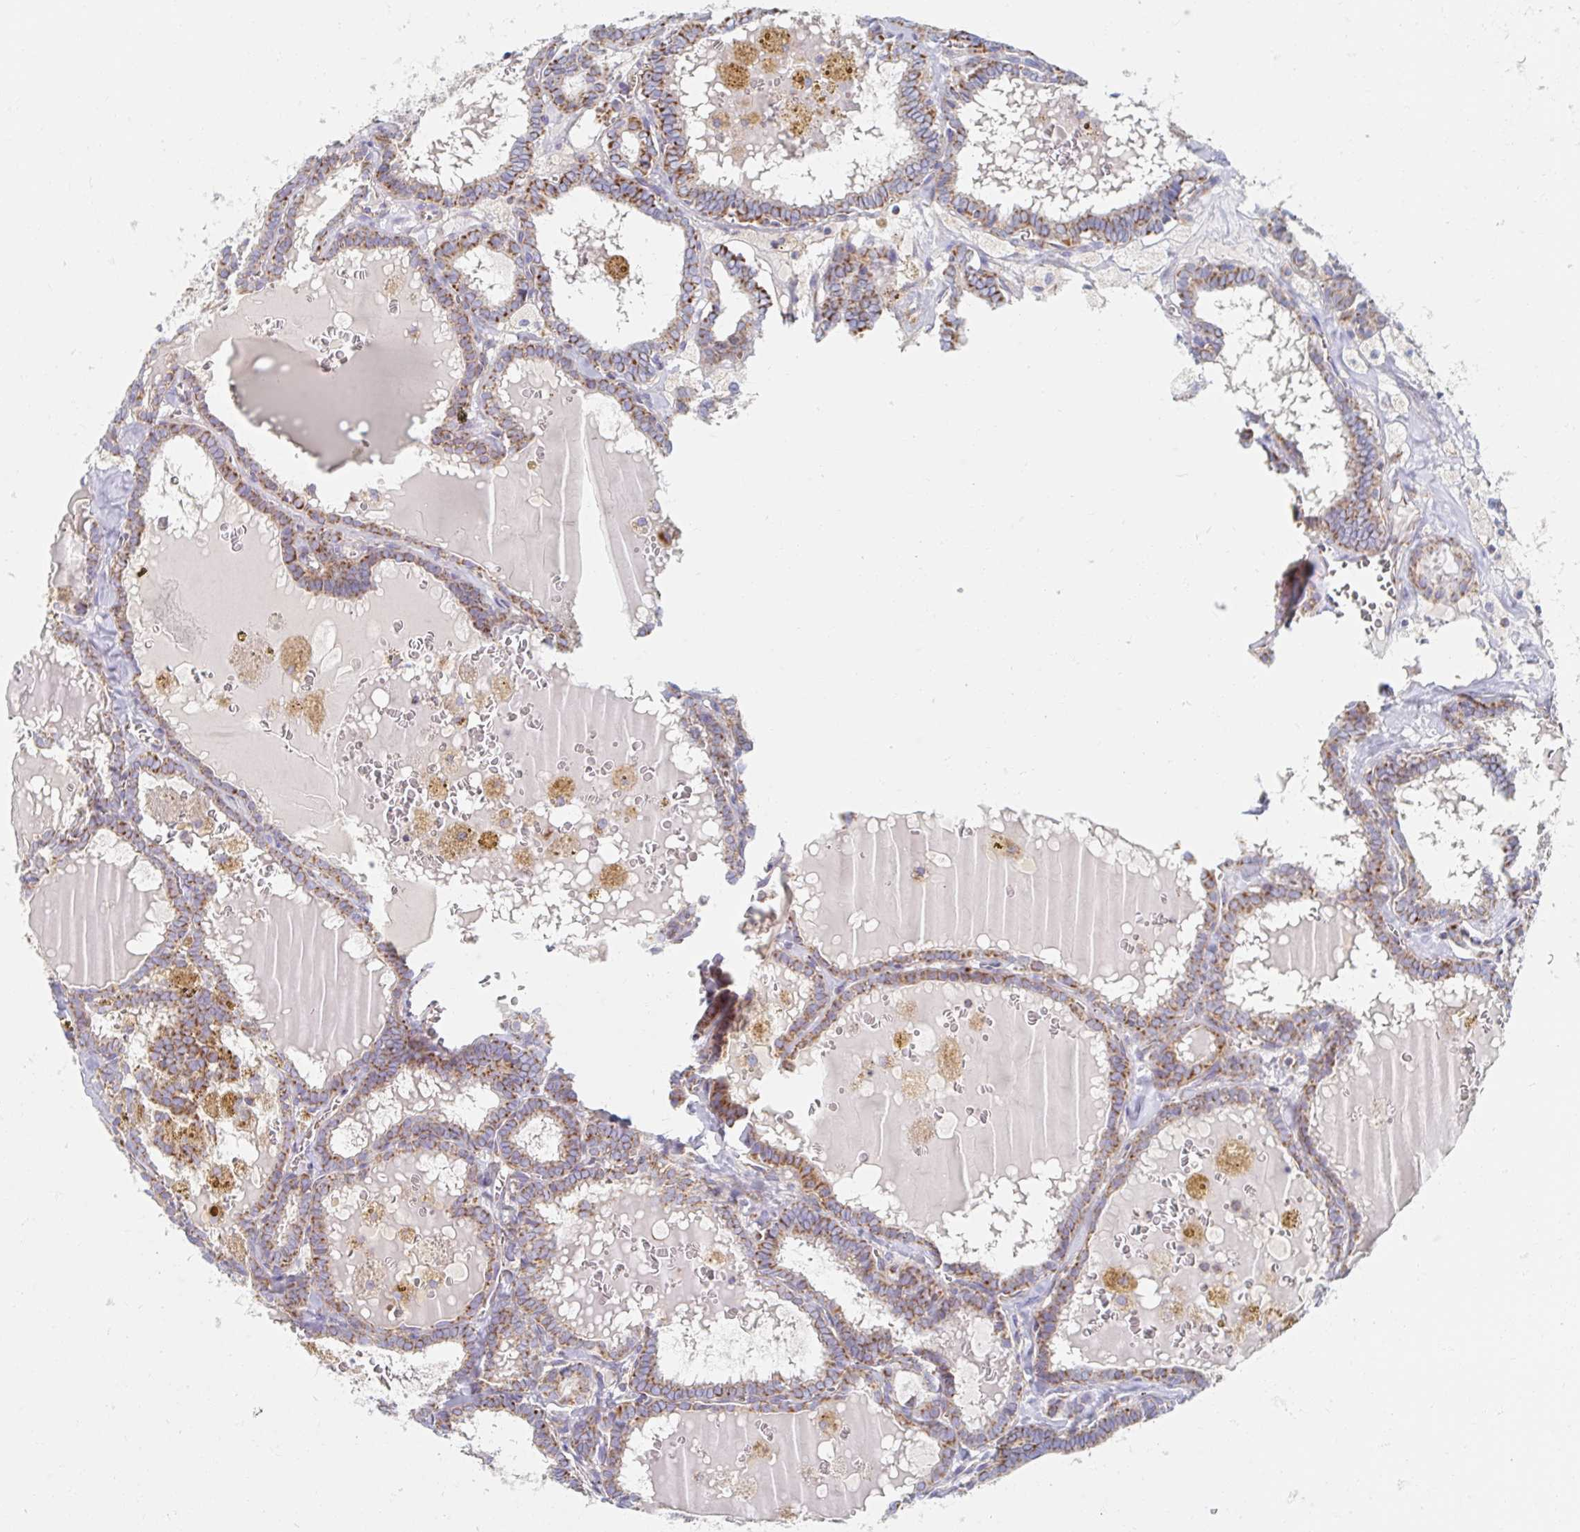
{"staining": {"intensity": "moderate", "quantity": ">75%", "location": "cytoplasmic/membranous"}, "tissue": "thyroid cancer", "cell_type": "Tumor cells", "image_type": "cancer", "snomed": [{"axis": "morphology", "description": "Papillary adenocarcinoma, NOS"}, {"axis": "topography", "description": "Thyroid gland"}], "caption": "The image demonstrates a brown stain indicating the presence of a protein in the cytoplasmic/membranous of tumor cells in thyroid papillary adenocarcinoma.", "gene": "MAVS", "patient": {"sex": "female", "age": 39}}